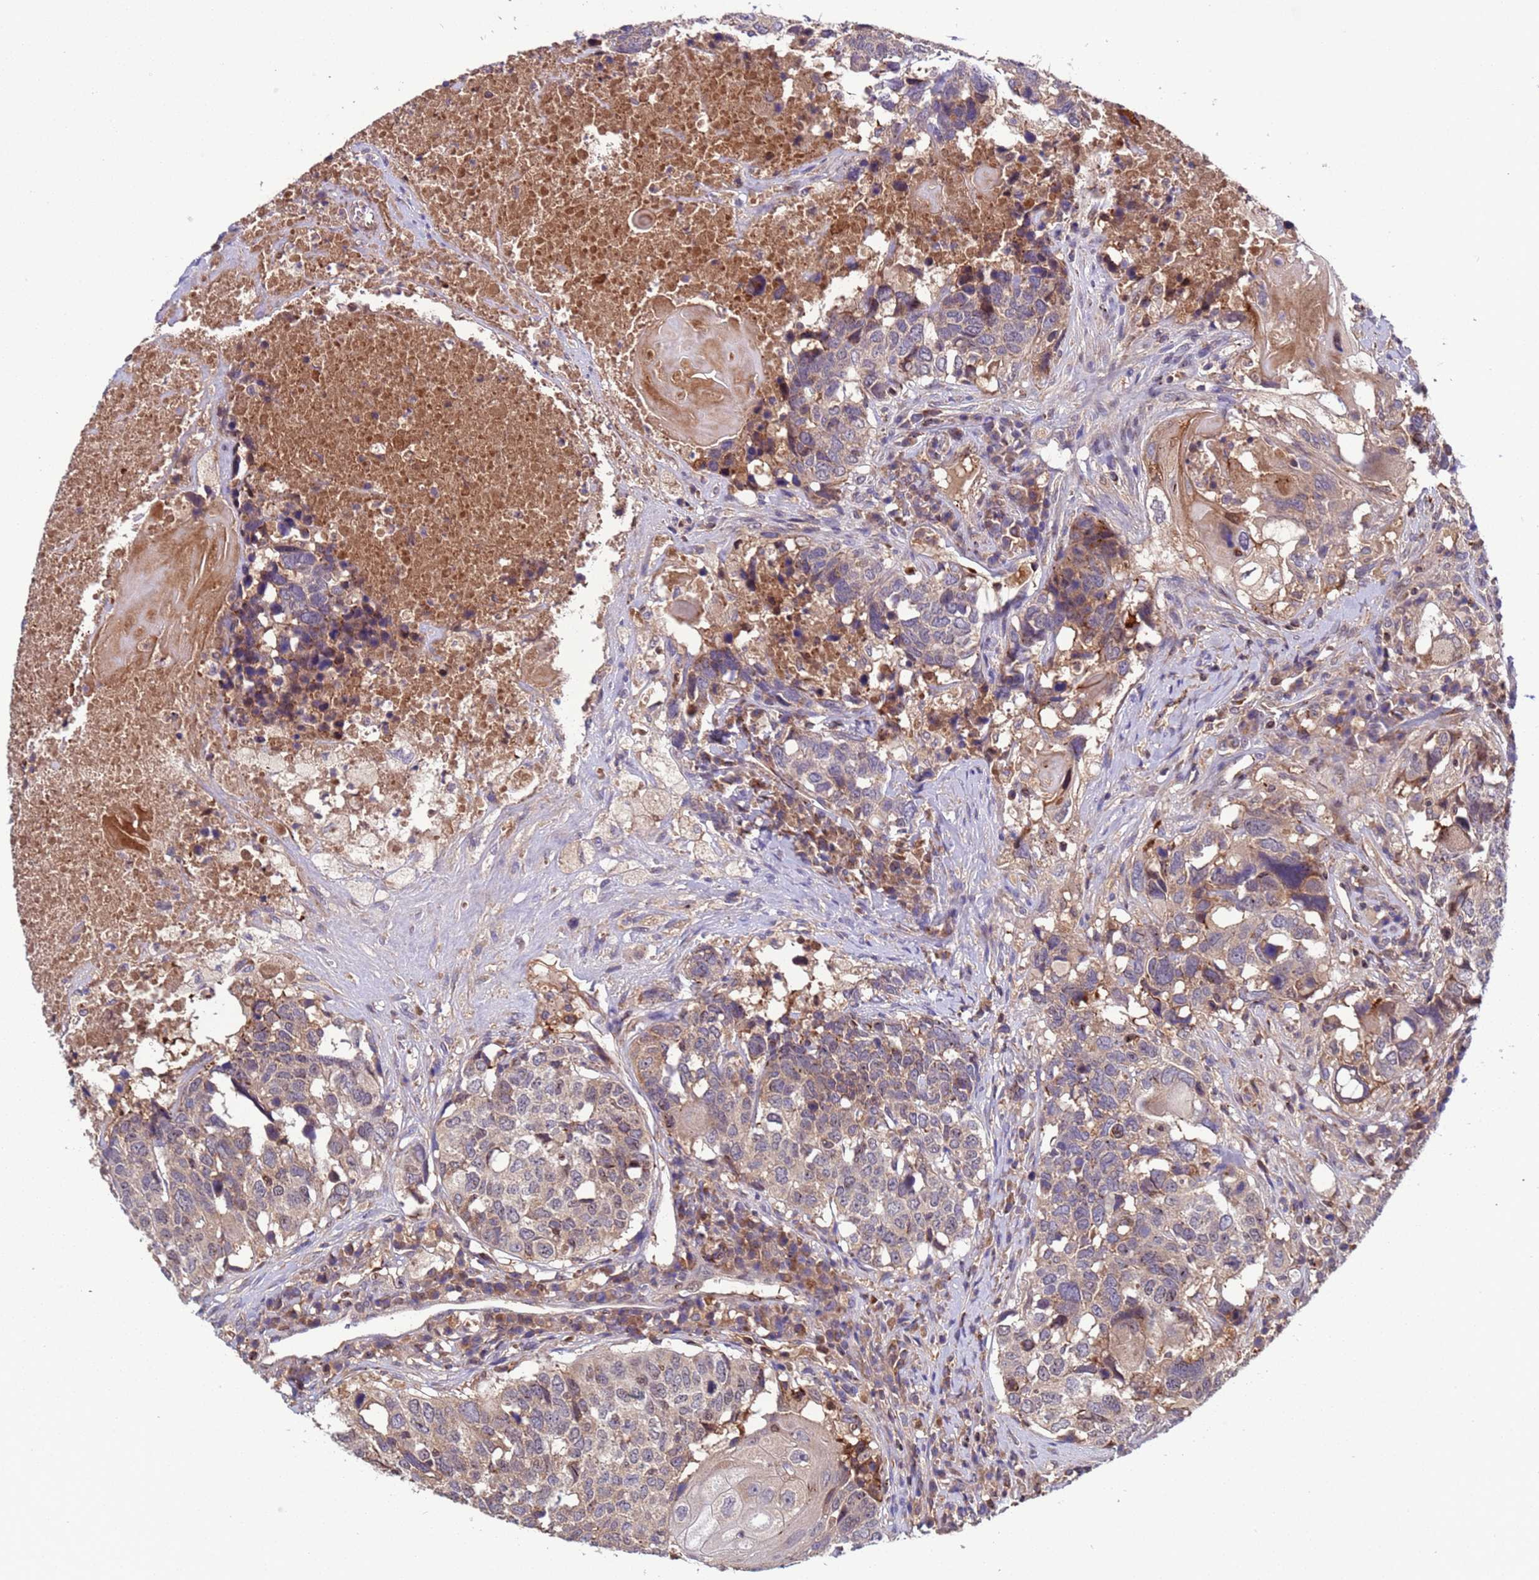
{"staining": {"intensity": "weak", "quantity": "<25%", "location": "cytoplasmic/membranous"}, "tissue": "head and neck cancer", "cell_type": "Tumor cells", "image_type": "cancer", "snomed": [{"axis": "morphology", "description": "Squamous cell carcinoma, NOS"}, {"axis": "topography", "description": "Head-Neck"}], "caption": "This is an immunohistochemistry photomicrograph of human squamous cell carcinoma (head and neck). There is no expression in tumor cells.", "gene": "PARP16", "patient": {"sex": "male", "age": 66}}